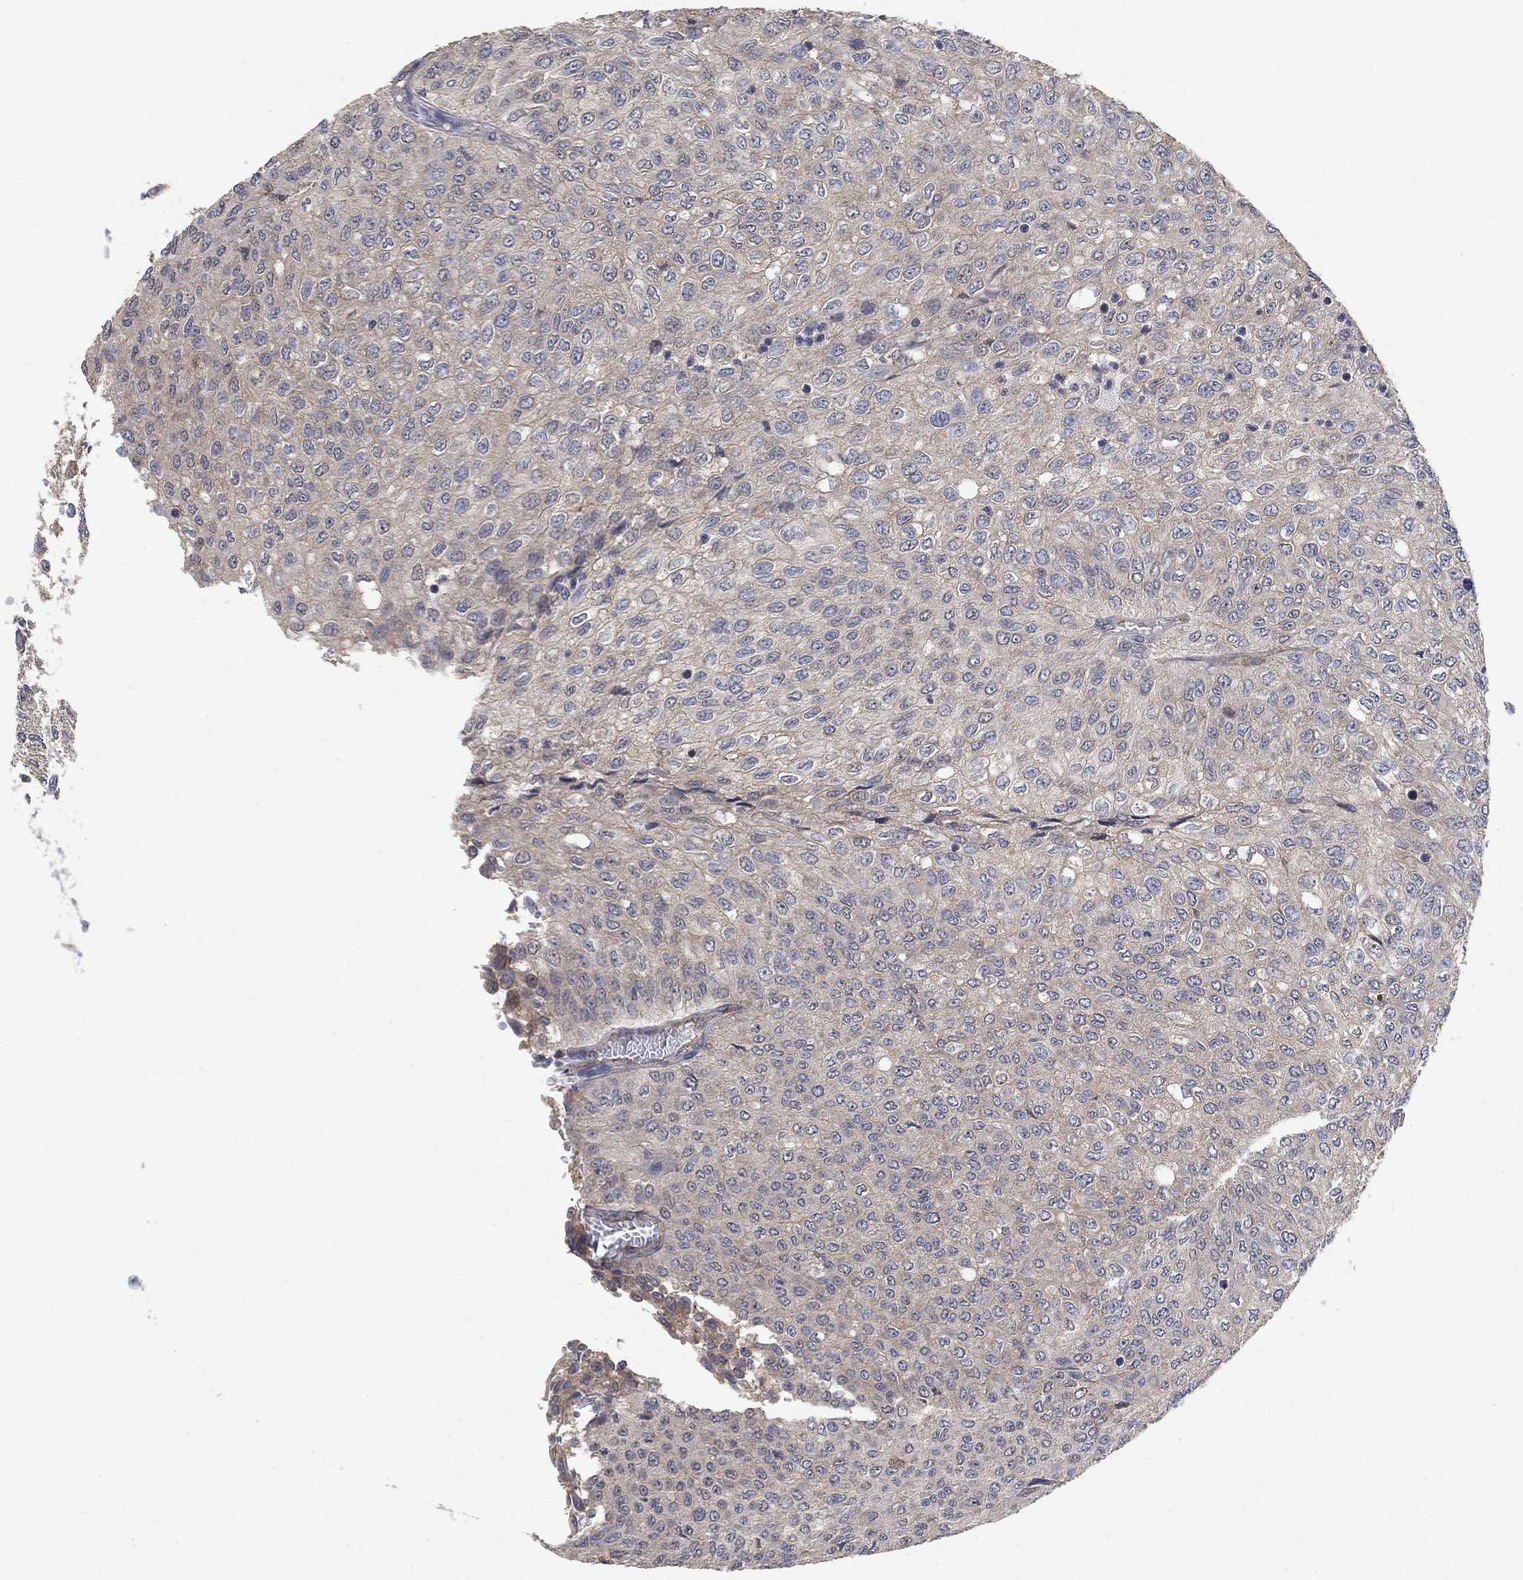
{"staining": {"intensity": "negative", "quantity": "none", "location": "none"}, "tissue": "urothelial cancer", "cell_type": "Tumor cells", "image_type": "cancer", "snomed": [{"axis": "morphology", "description": "Urothelial carcinoma, Low grade"}, {"axis": "topography", "description": "Urinary bladder"}], "caption": "An immunohistochemistry (IHC) micrograph of low-grade urothelial carcinoma is shown. There is no staining in tumor cells of low-grade urothelial carcinoma.", "gene": "MCUR1", "patient": {"sex": "male", "age": 78}}